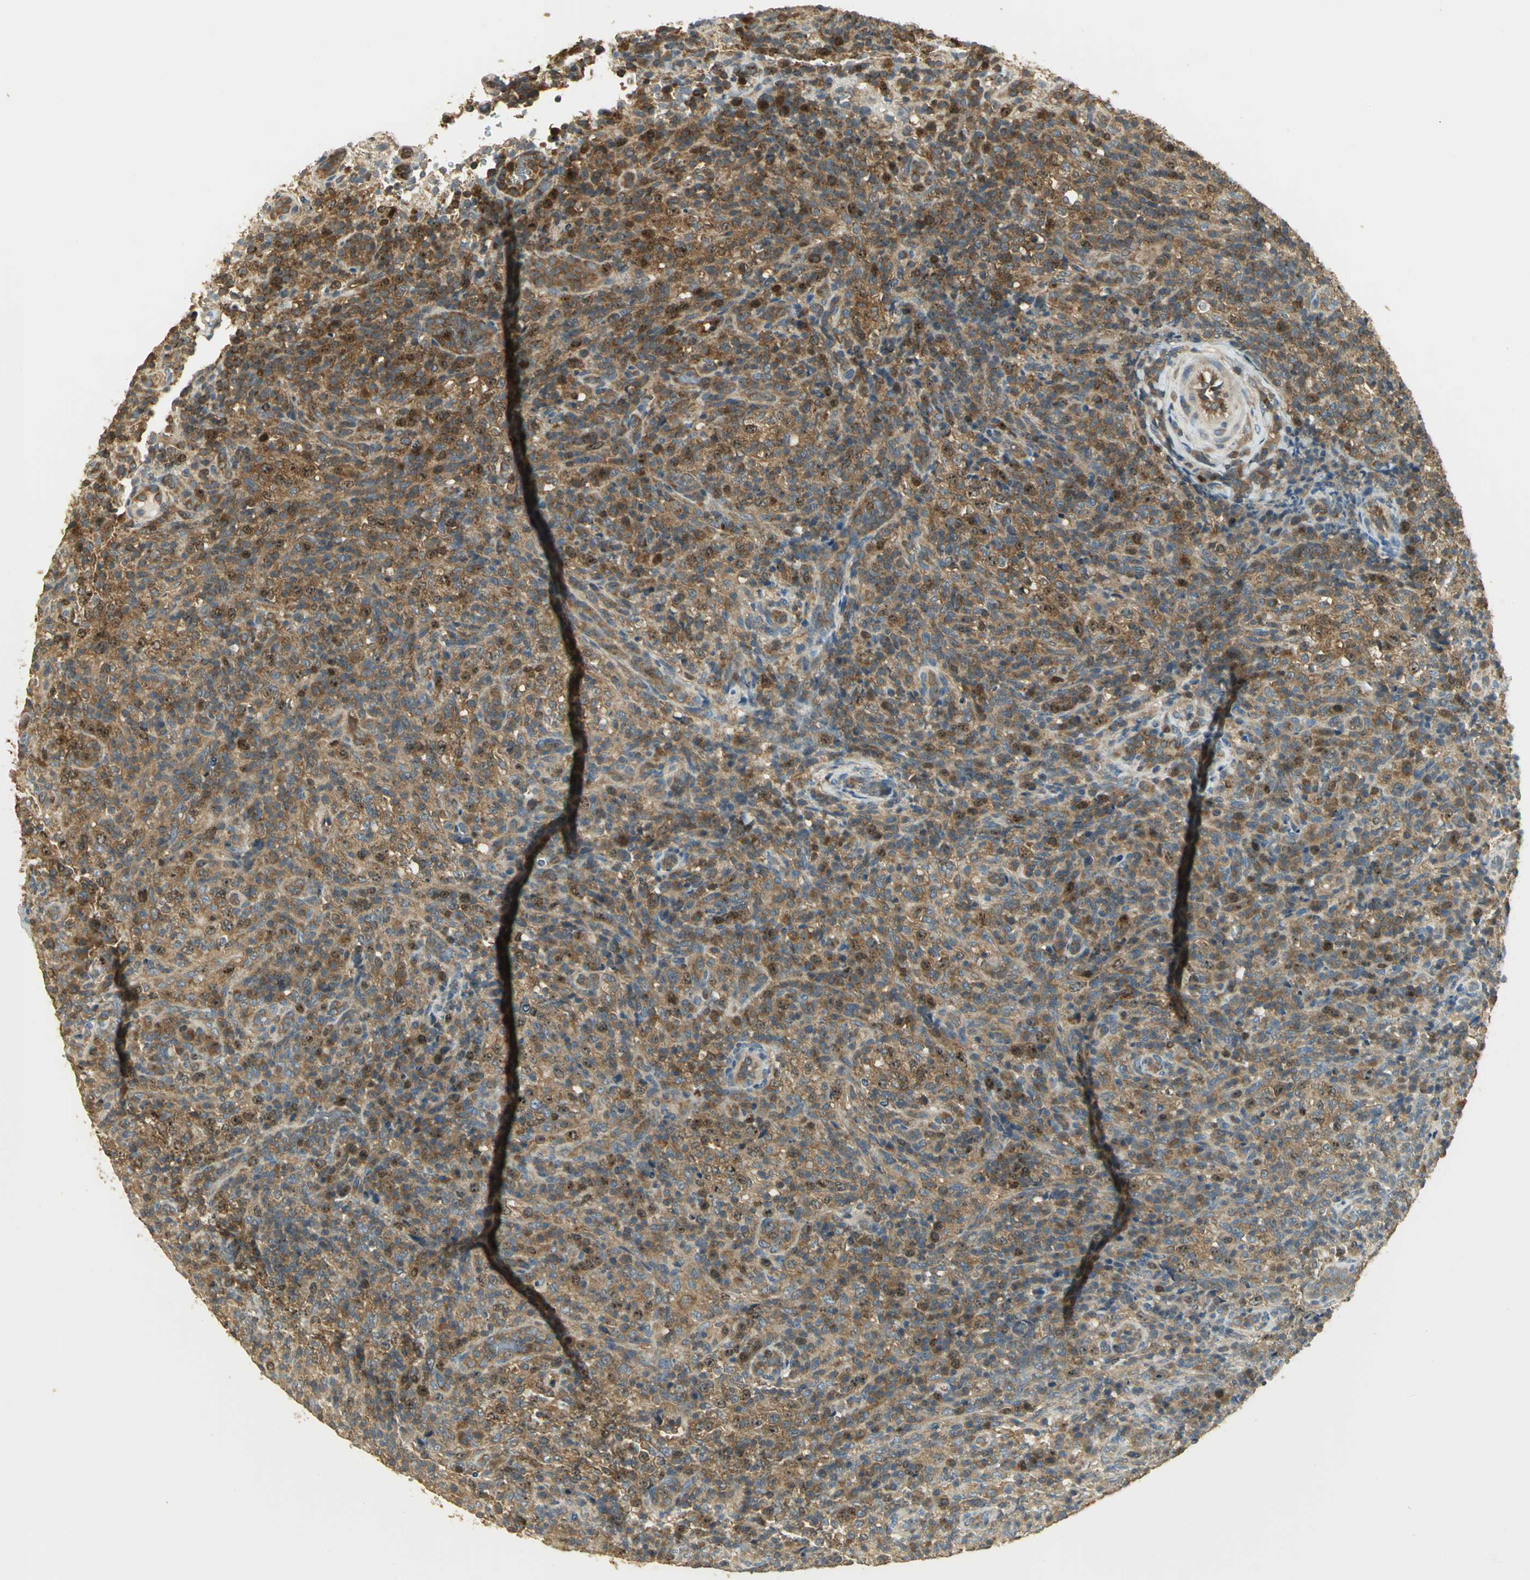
{"staining": {"intensity": "moderate", "quantity": ">75%", "location": "cytoplasmic/membranous,nuclear"}, "tissue": "lymphoma", "cell_type": "Tumor cells", "image_type": "cancer", "snomed": [{"axis": "morphology", "description": "Malignant lymphoma, non-Hodgkin's type, High grade"}, {"axis": "topography", "description": "Lymph node"}], "caption": "Lymphoma stained with a brown dye demonstrates moderate cytoplasmic/membranous and nuclear positive expression in about >75% of tumor cells.", "gene": "RARS1", "patient": {"sex": "female", "age": 76}}